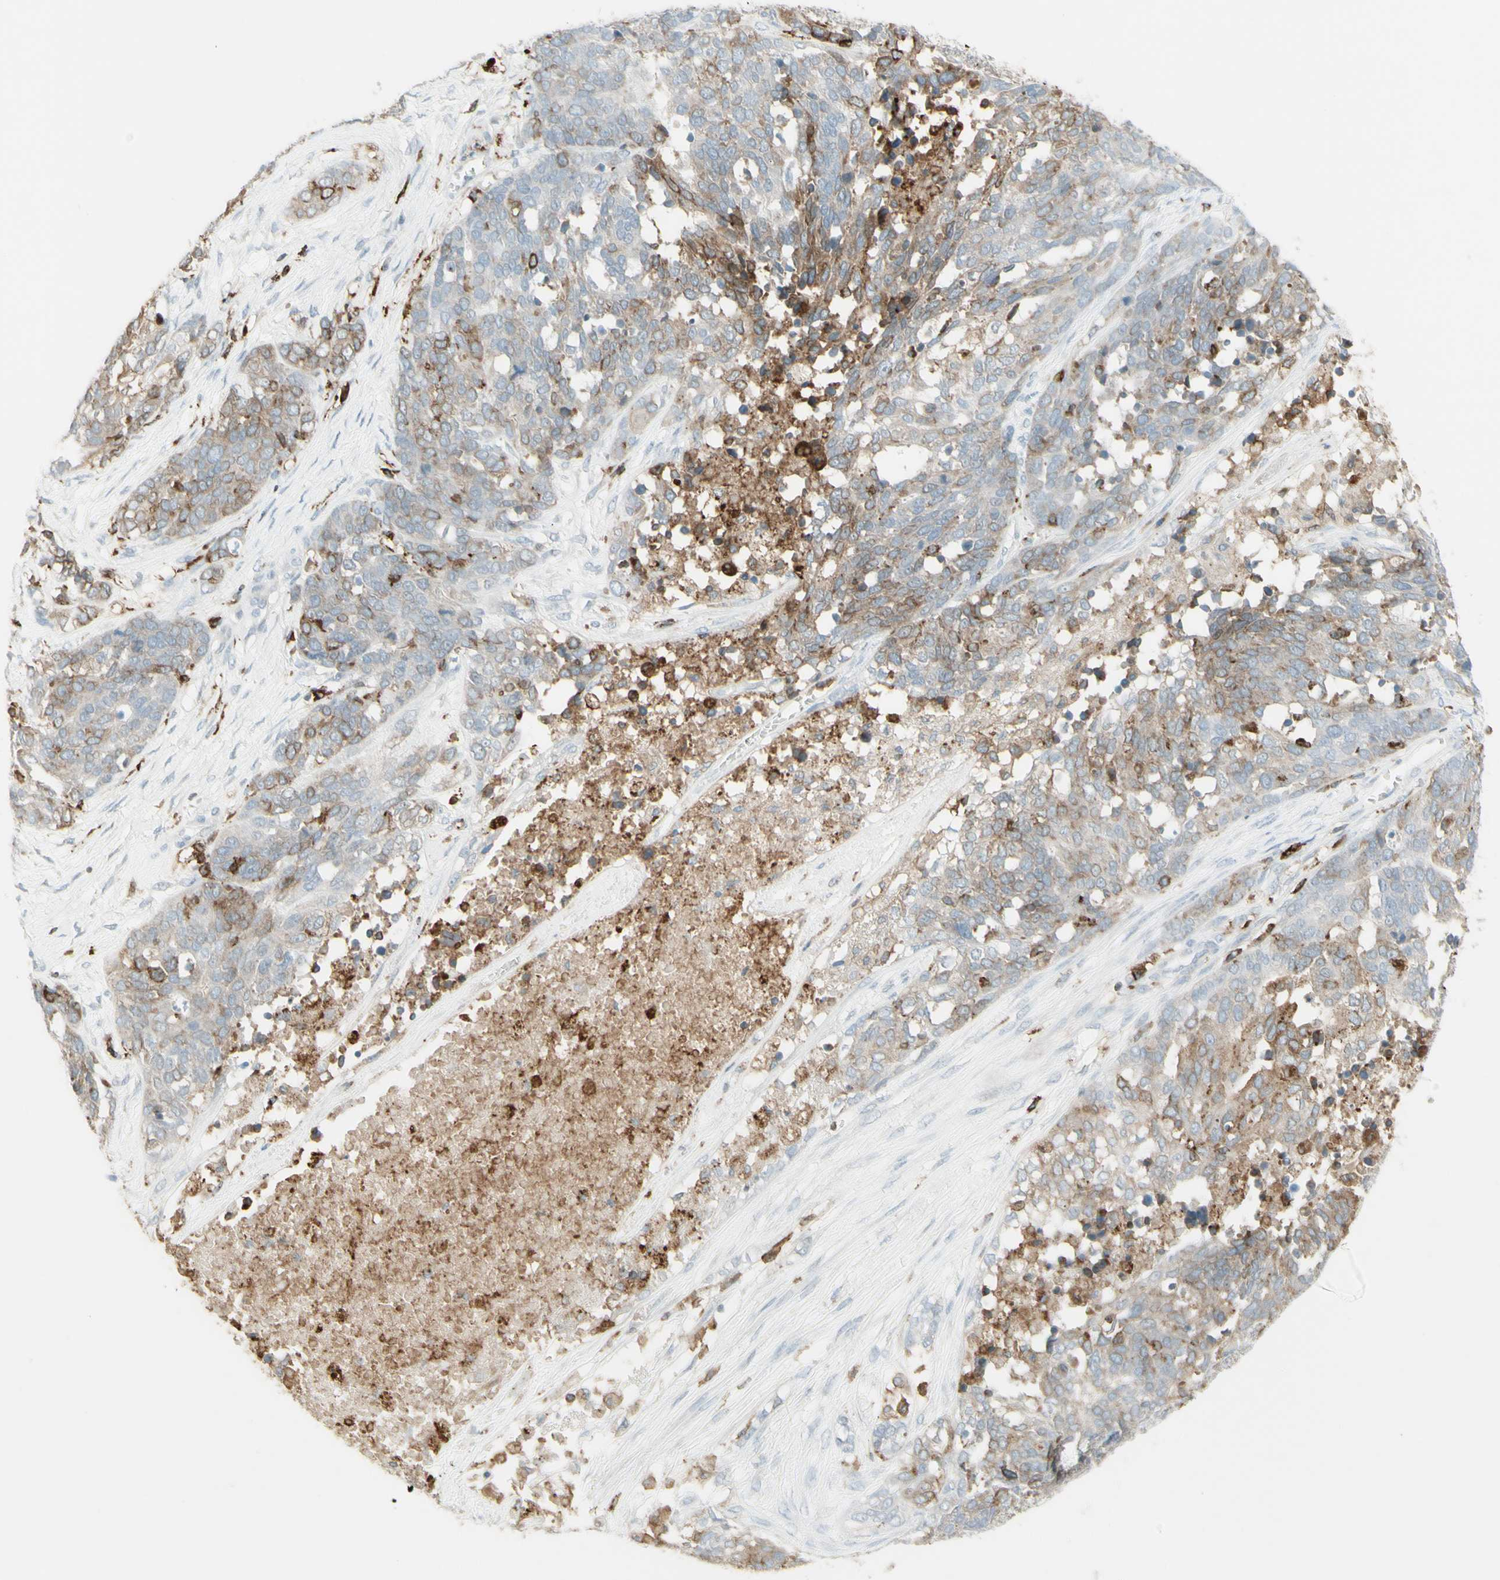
{"staining": {"intensity": "moderate", "quantity": "25%-75%", "location": "cytoplasmic/membranous"}, "tissue": "ovarian cancer", "cell_type": "Tumor cells", "image_type": "cancer", "snomed": [{"axis": "morphology", "description": "Cystadenocarcinoma, serous, NOS"}, {"axis": "topography", "description": "Ovary"}], "caption": "Immunohistochemical staining of human serous cystadenocarcinoma (ovarian) demonstrates medium levels of moderate cytoplasmic/membranous expression in about 25%-75% of tumor cells. Ihc stains the protein in brown and the nuclei are stained blue.", "gene": "HLA-DPB1", "patient": {"sex": "female", "age": 44}}